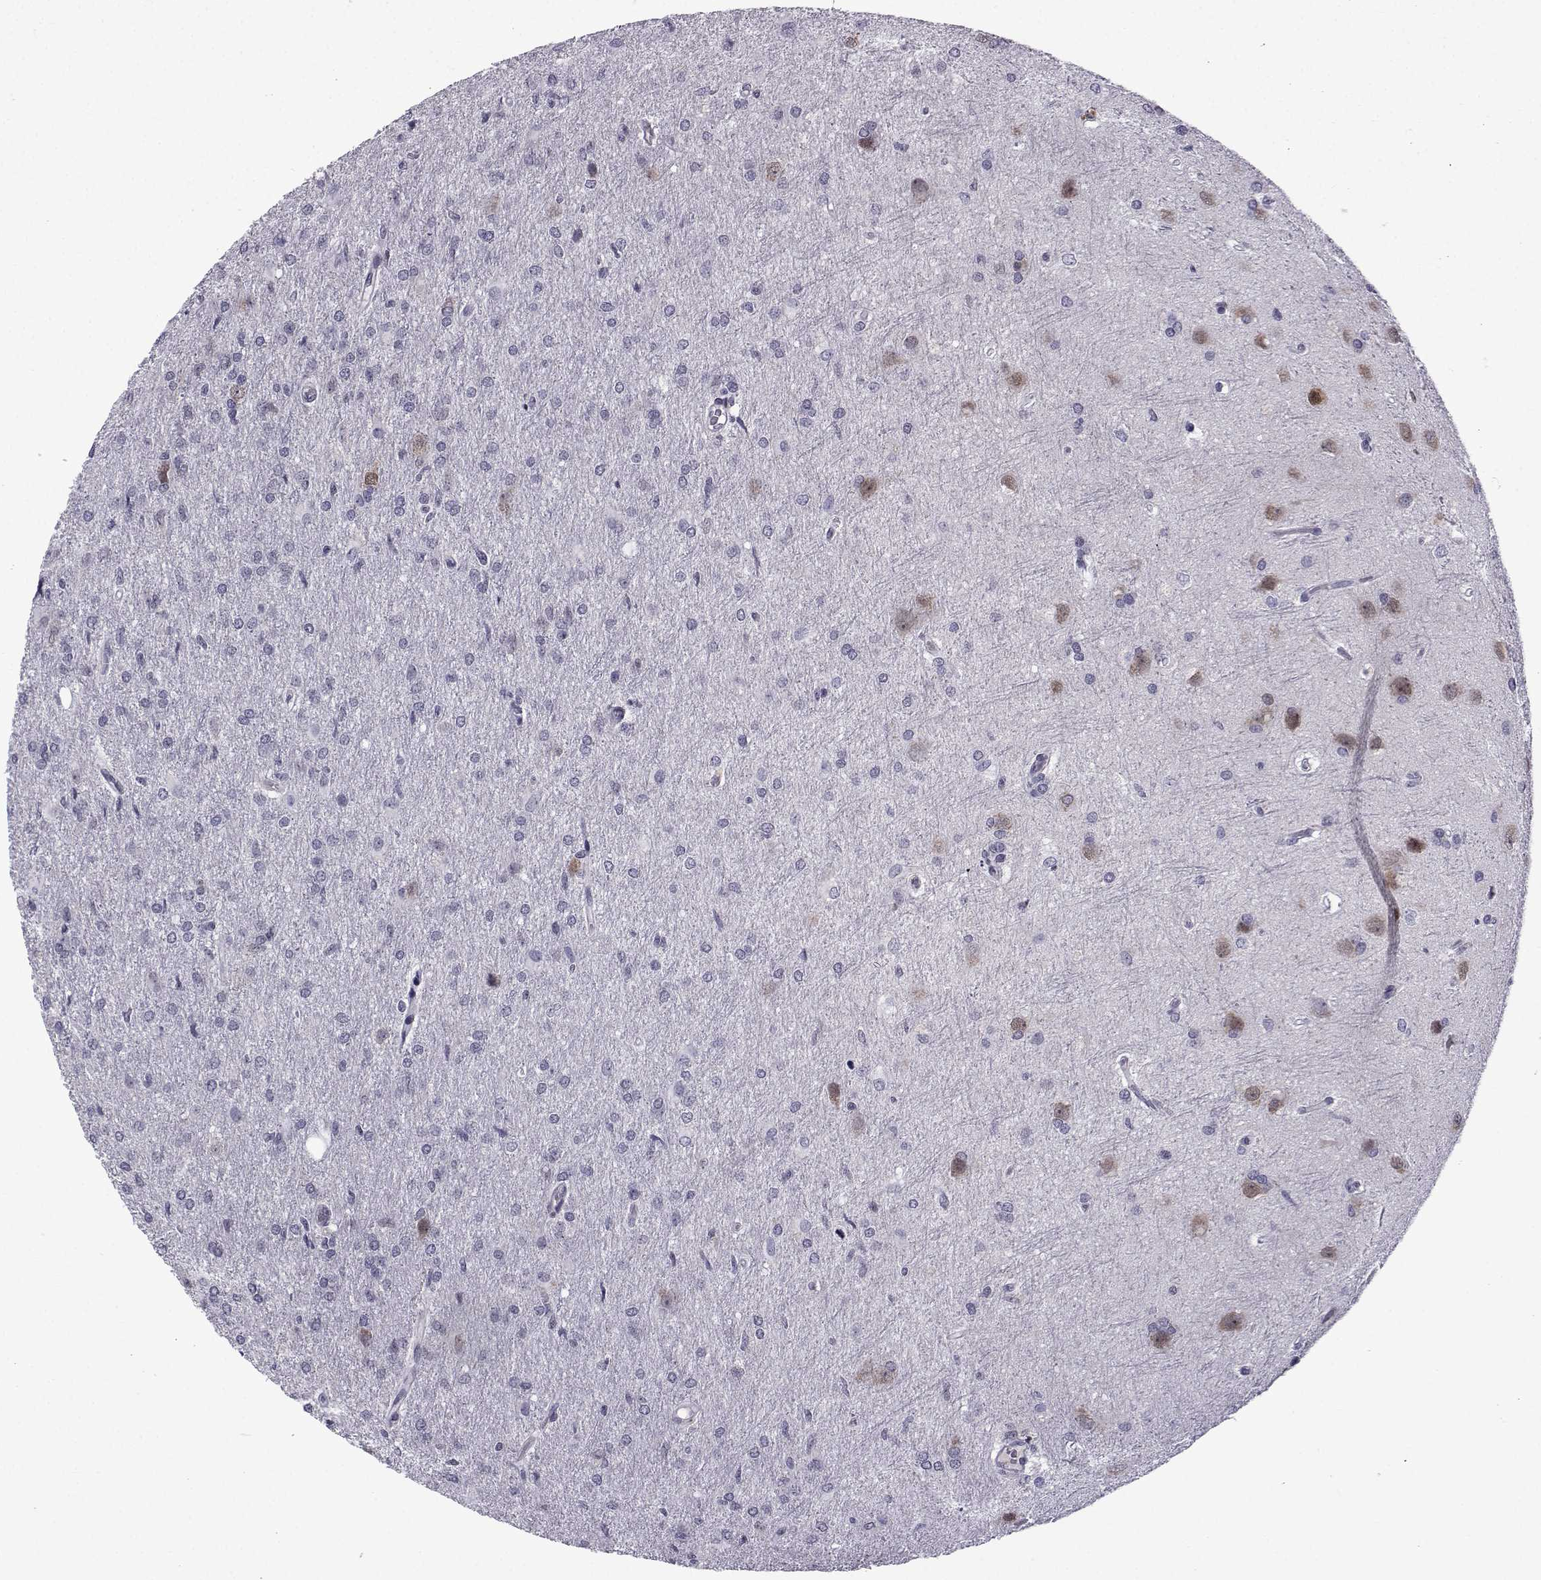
{"staining": {"intensity": "negative", "quantity": "none", "location": "none"}, "tissue": "glioma", "cell_type": "Tumor cells", "image_type": "cancer", "snomed": [{"axis": "morphology", "description": "Glioma, malignant, High grade"}, {"axis": "topography", "description": "Brain"}], "caption": "A photomicrograph of human malignant high-grade glioma is negative for staining in tumor cells.", "gene": "RBM24", "patient": {"sex": "male", "age": 68}}